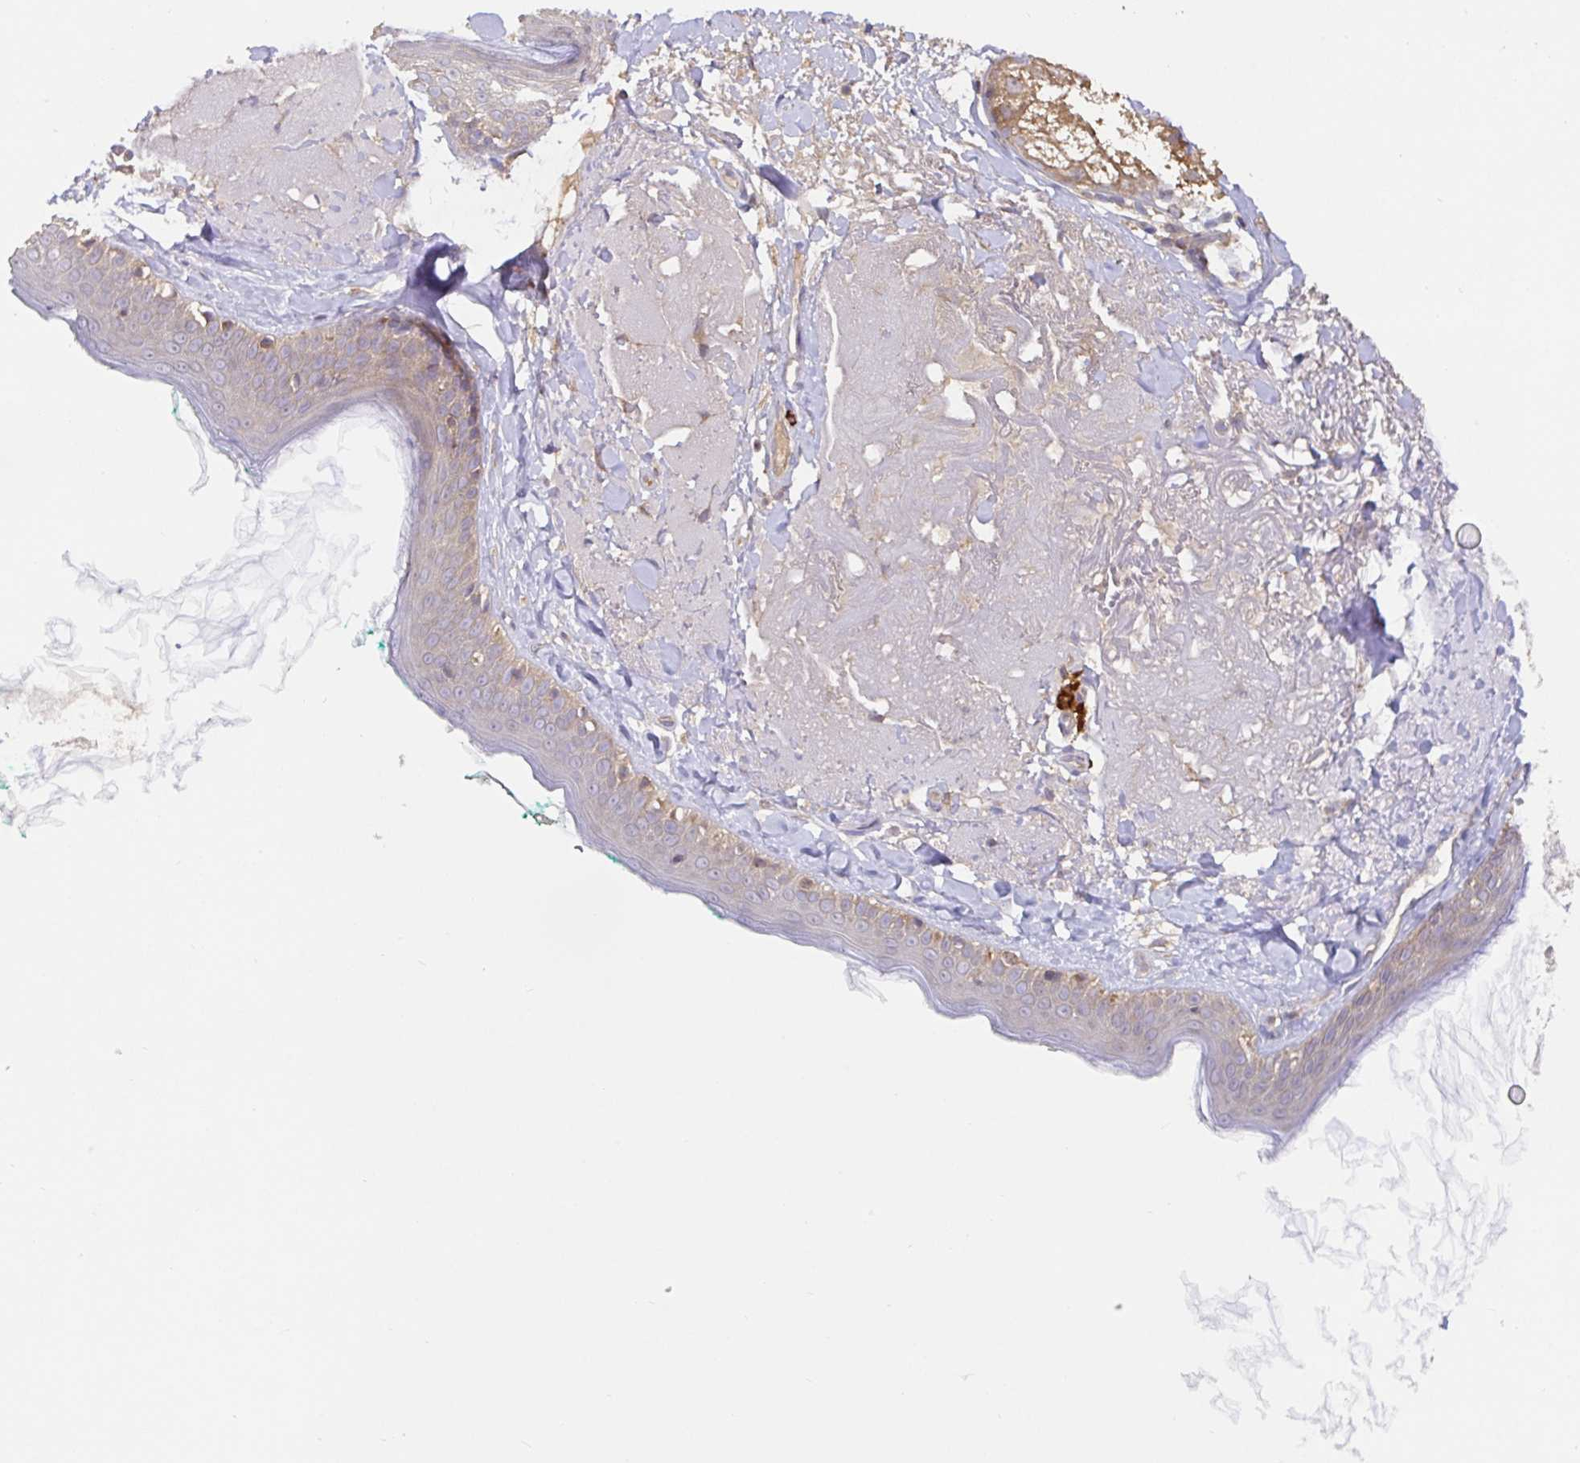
{"staining": {"intensity": "weak", "quantity": "25%-75%", "location": "cytoplasmic/membranous"}, "tissue": "skin", "cell_type": "Fibroblasts", "image_type": "normal", "snomed": [{"axis": "morphology", "description": "Normal tissue, NOS"}, {"axis": "topography", "description": "Skin"}], "caption": "IHC image of unremarkable skin stained for a protein (brown), which displays low levels of weak cytoplasmic/membranous expression in about 25%-75% of fibroblasts.", "gene": "HAGH", "patient": {"sex": "male", "age": 73}}